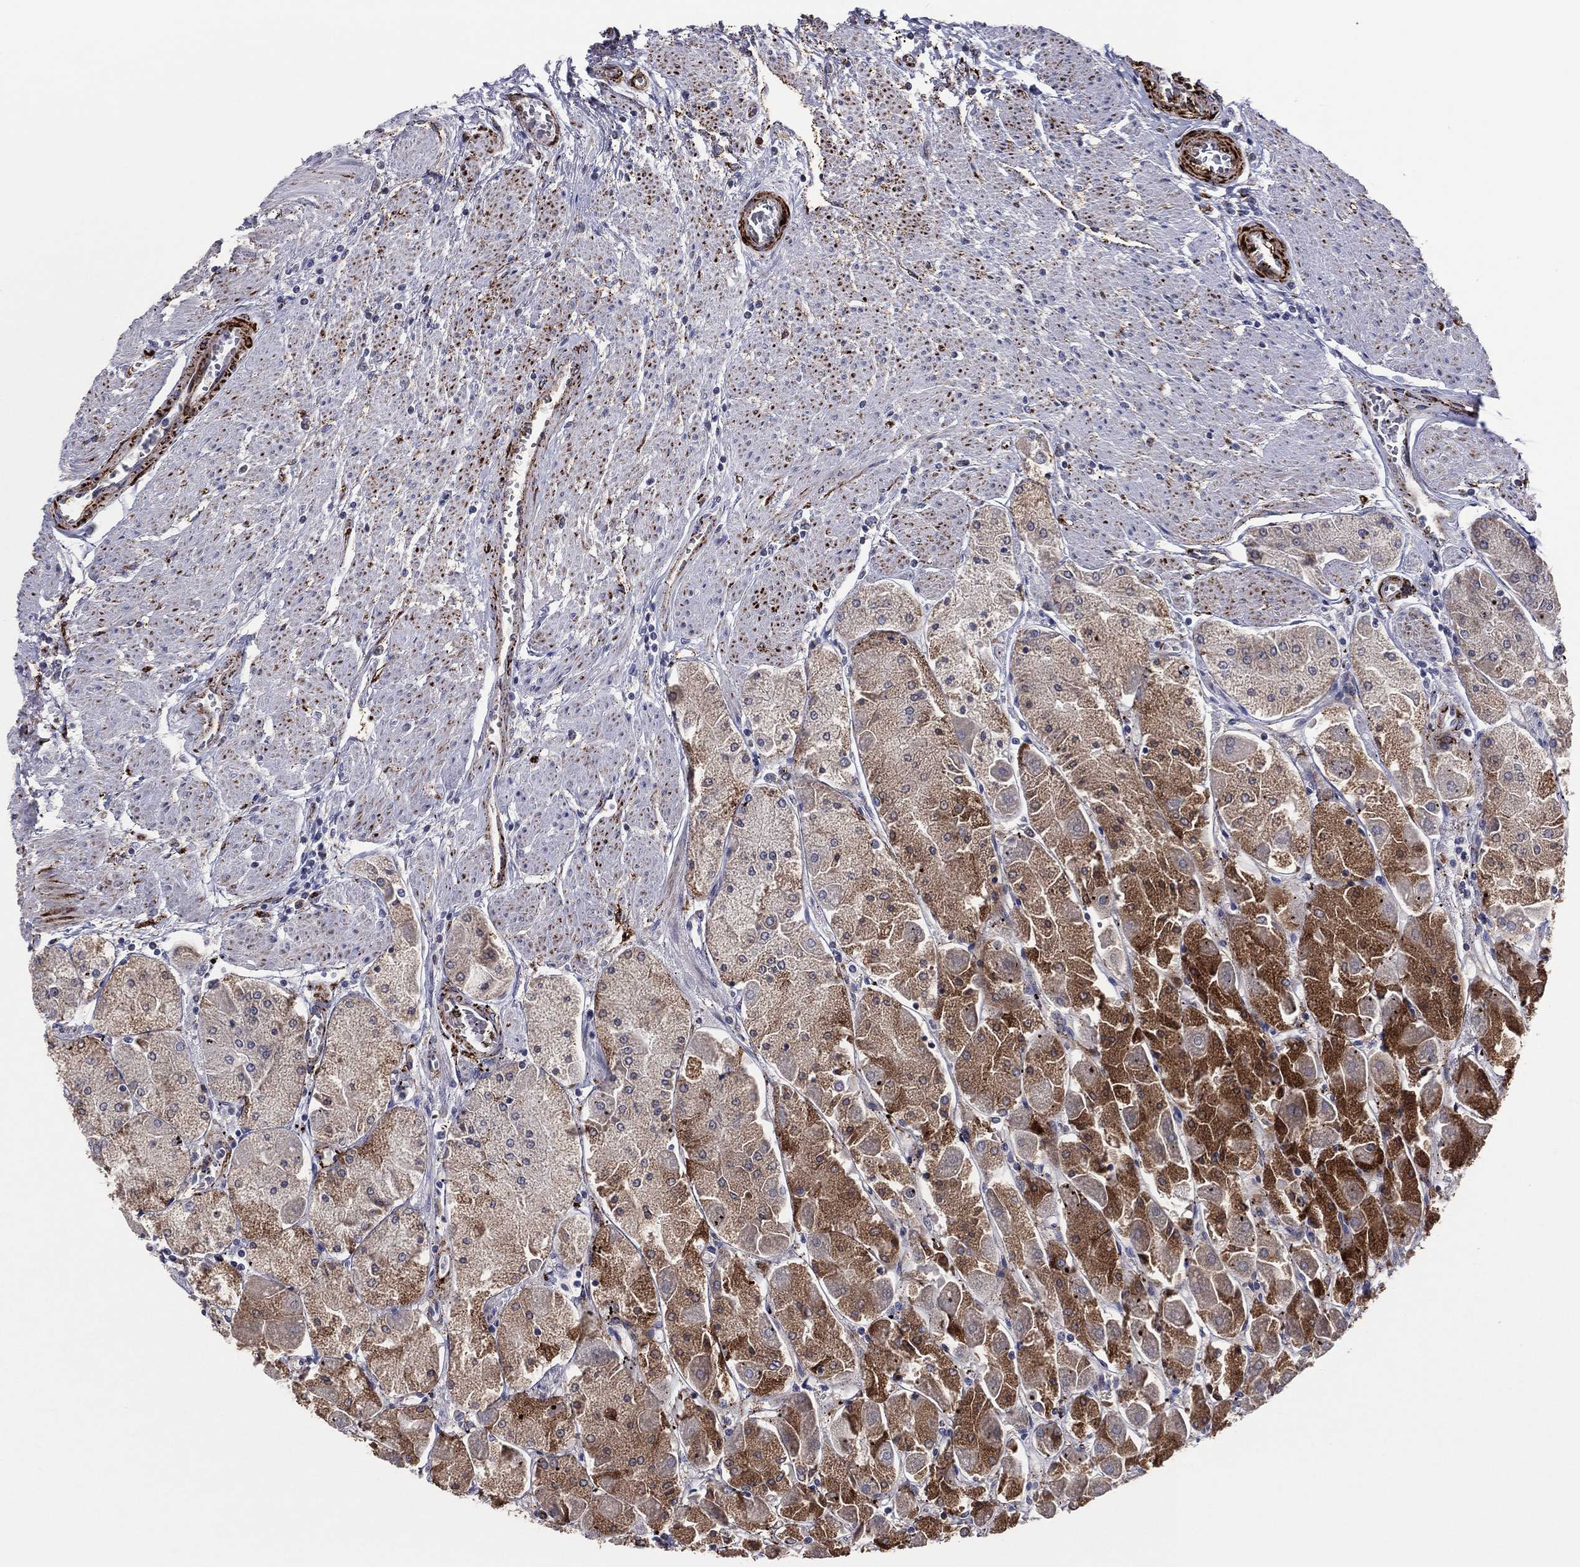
{"staining": {"intensity": "strong", "quantity": "<25%", "location": "cytoplasmic/membranous"}, "tissue": "stomach", "cell_type": "Glandular cells", "image_type": "normal", "snomed": [{"axis": "morphology", "description": "Normal tissue, NOS"}, {"axis": "topography", "description": "Stomach"}], "caption": "About <25% of glandular cells in normal human stomach display strong cytoplasmic/membranous protein positivity as visualized by brown immunohistochemical staining.", "gene": "SNCG", "patient": {"sex": "male", "age": 70}}